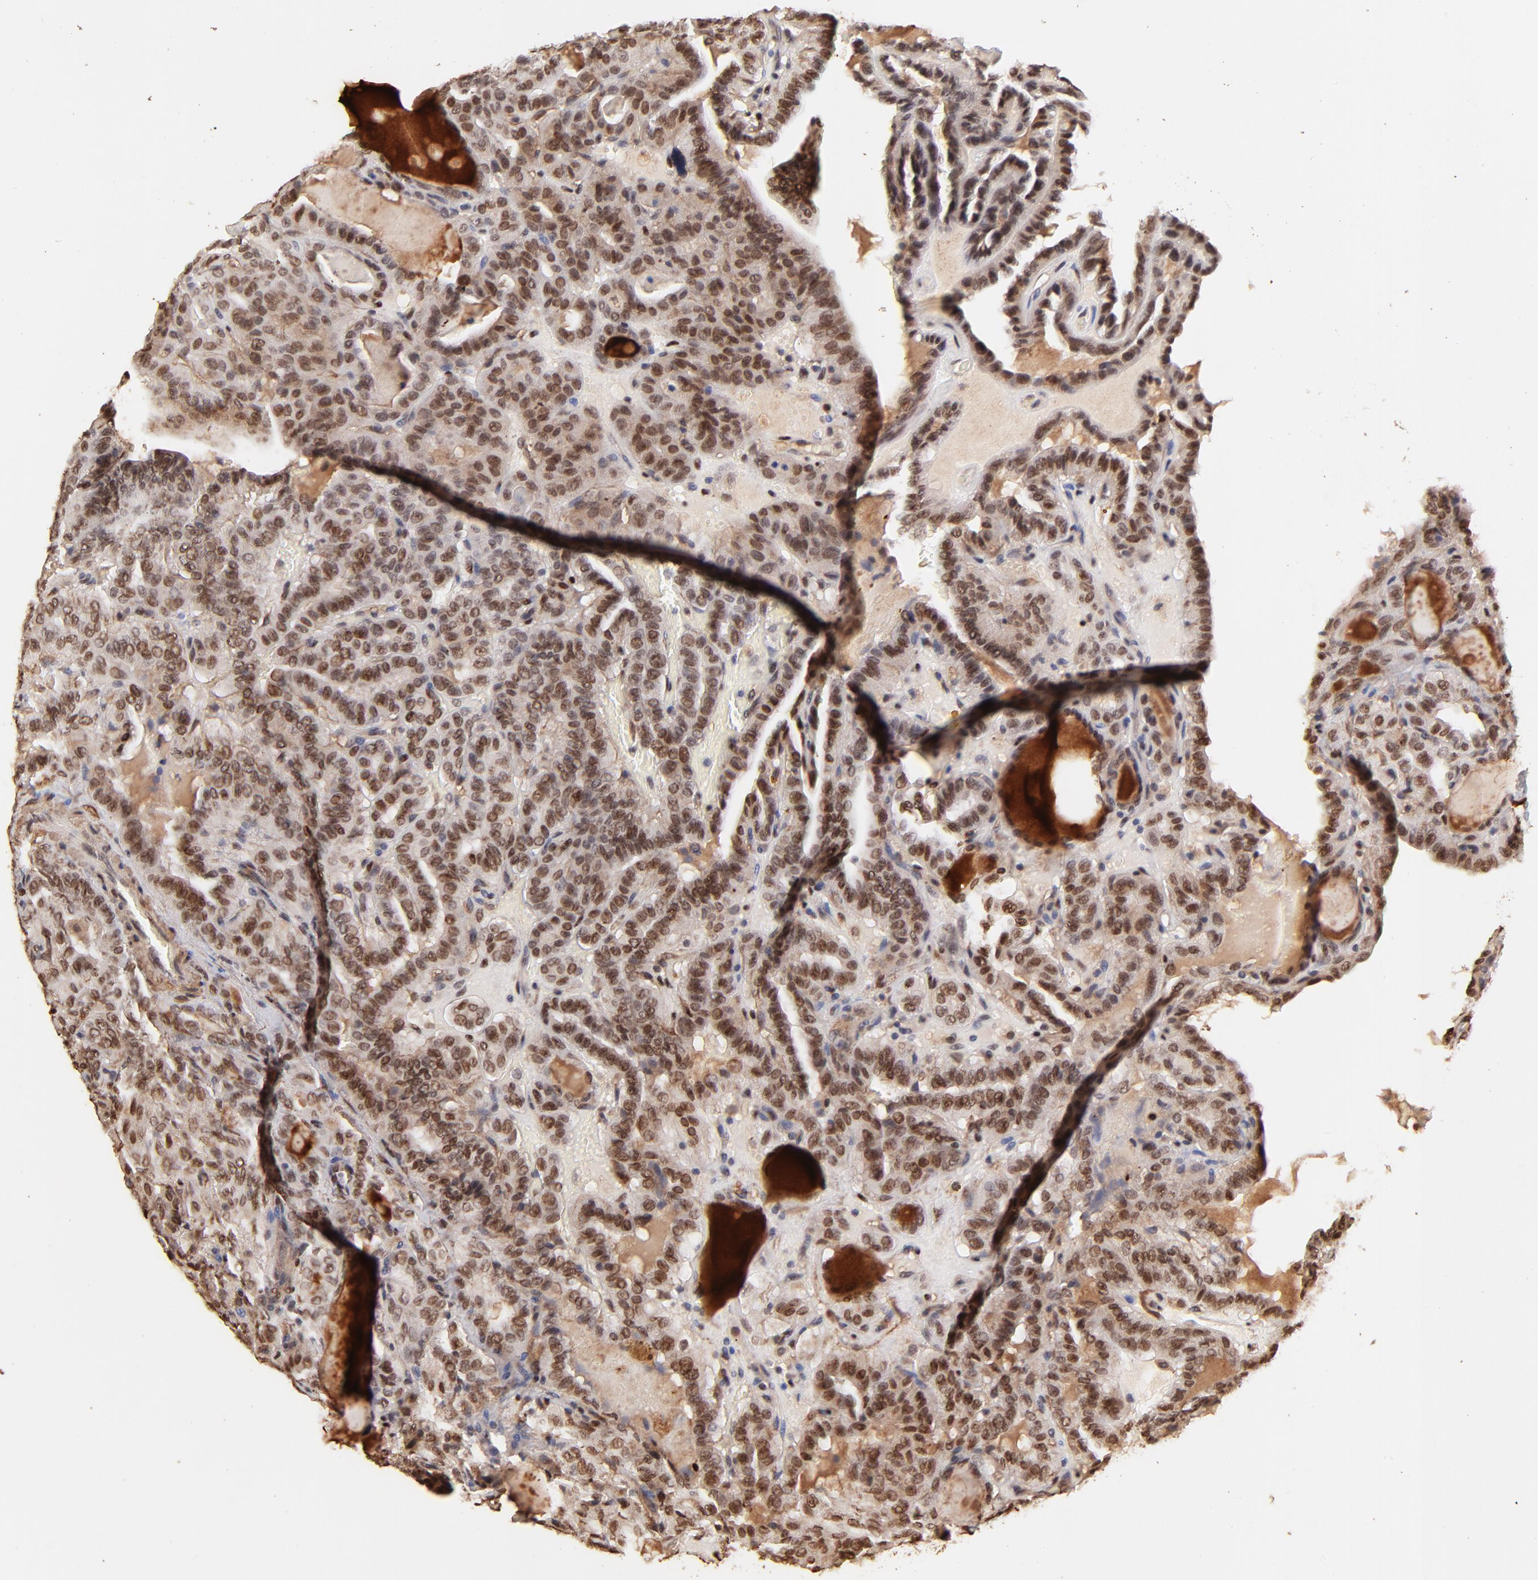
{"staining": {"intensity": "moderate", "quantity": ">75%", "location": "cytoplasmic/membranous,nuclear"}, "tissue": "thyroid cancer", "cell_type": "Tumor cells", "image_type": "cancer", "snomed": [{"axis": "morphology", "description": "Papillary adenocarcinoma, NOS"}, {"axis": "topography", "description": "Thyroid gland"}], "caption": "Protein positivity by immunohistochemistry shows moderate cytoplasmic/membranous and nuclear positivity in about >75% of tumor cells in thyroid cancer.", "gene": "ZFP92", "patient": {"sex": "male", "age": 77}}